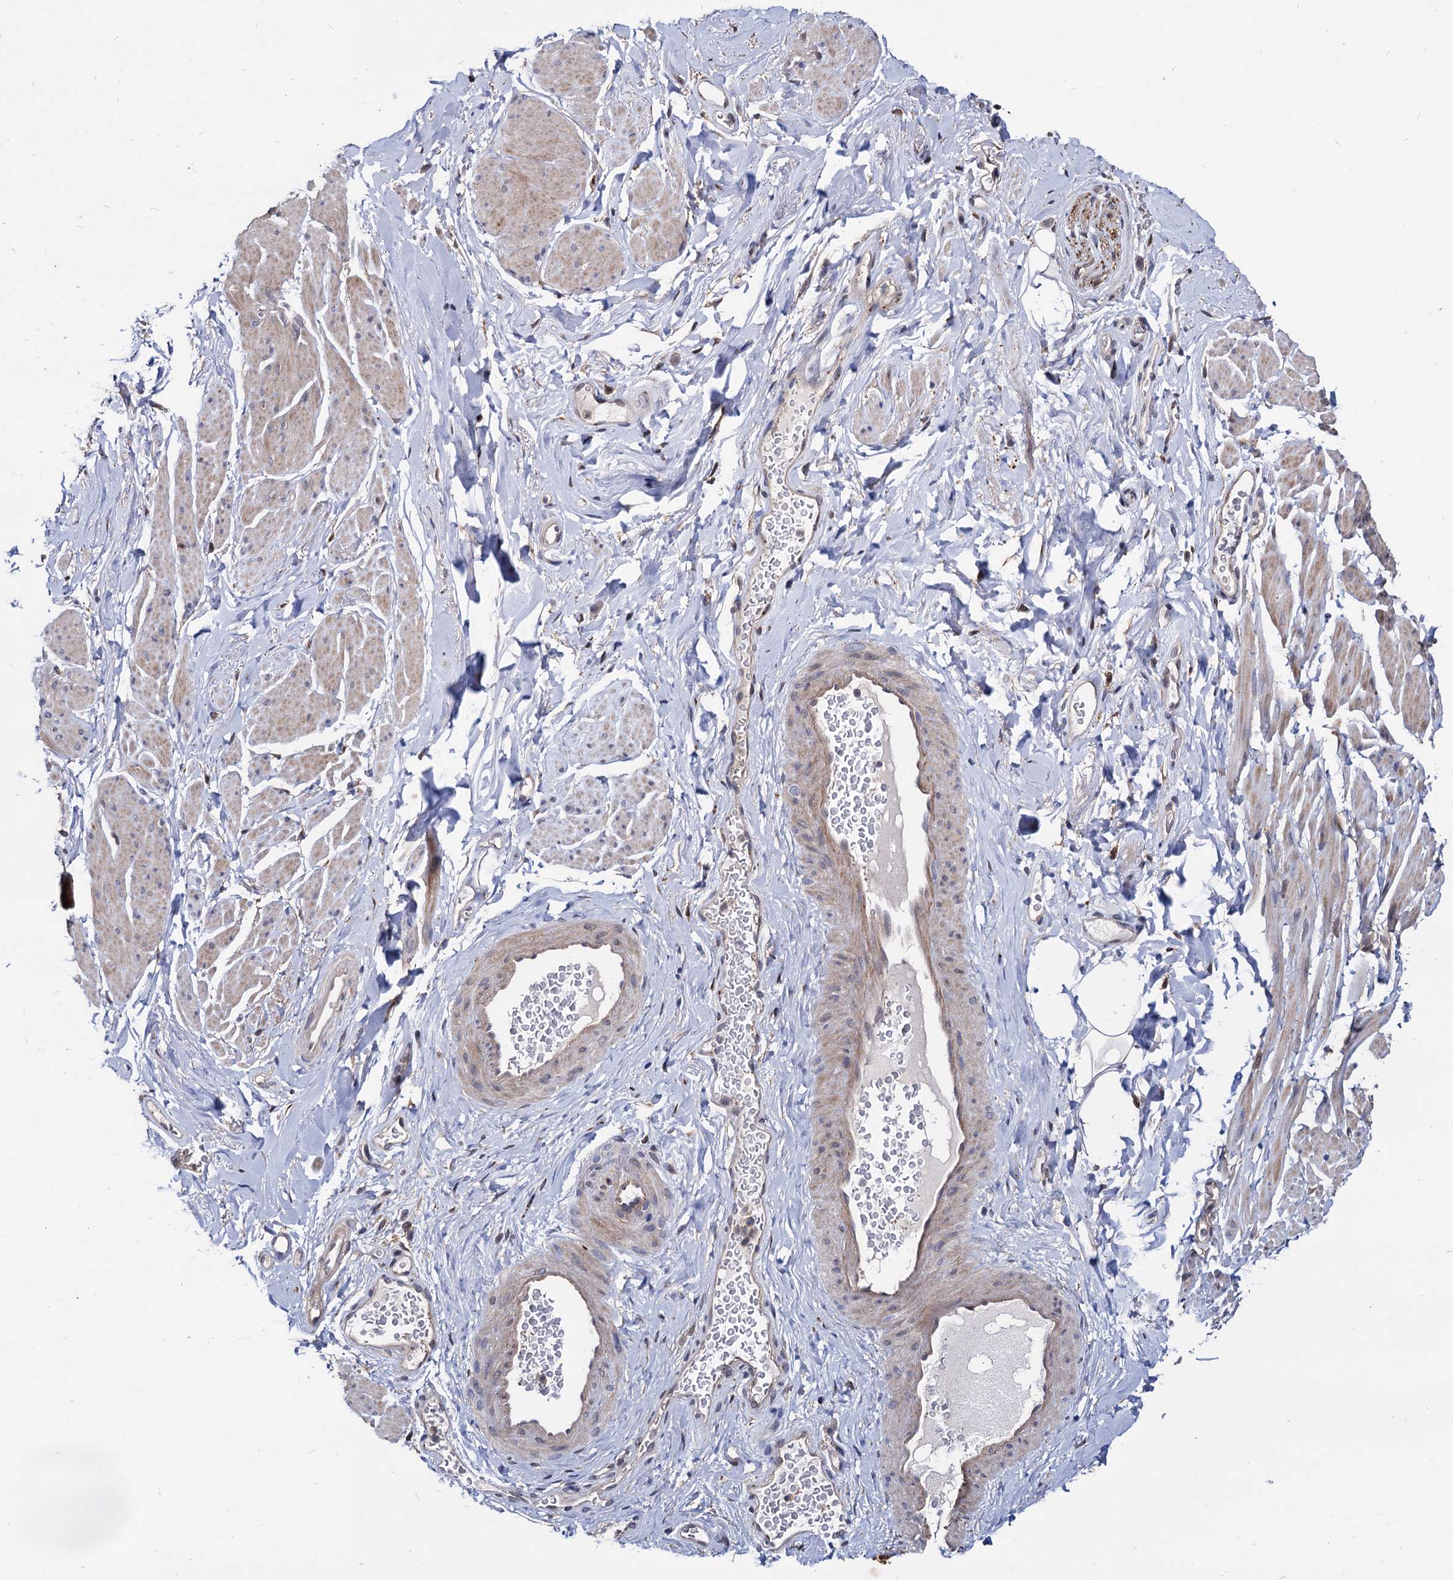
{"staining": {"intensity": "weak", "quantity": "25%-75%", "location": "cytoplasmic/membranous"}, "tissue": "smooth muscle", "cell_type": "Smooth muscle cells", "image_type": "normal", "snomed": [{"axis": "morphology", "description": "Normal tissue, NOS"}, {"axis": "topography", "description": "Smooth muscle"}, {"axis": "topography", "description": "Peripheral nerve tissue"}], "caption": "Immunohistochemistry photomicrograph of benign smooth muscle stained for a protein (brown), which reveals low levels of weak cytoplasmic/membranous expression in approximately 25%-75% of smooth muscle cells.", "gene": "ESD", "patient": {"sex": "male", "age": 69}}